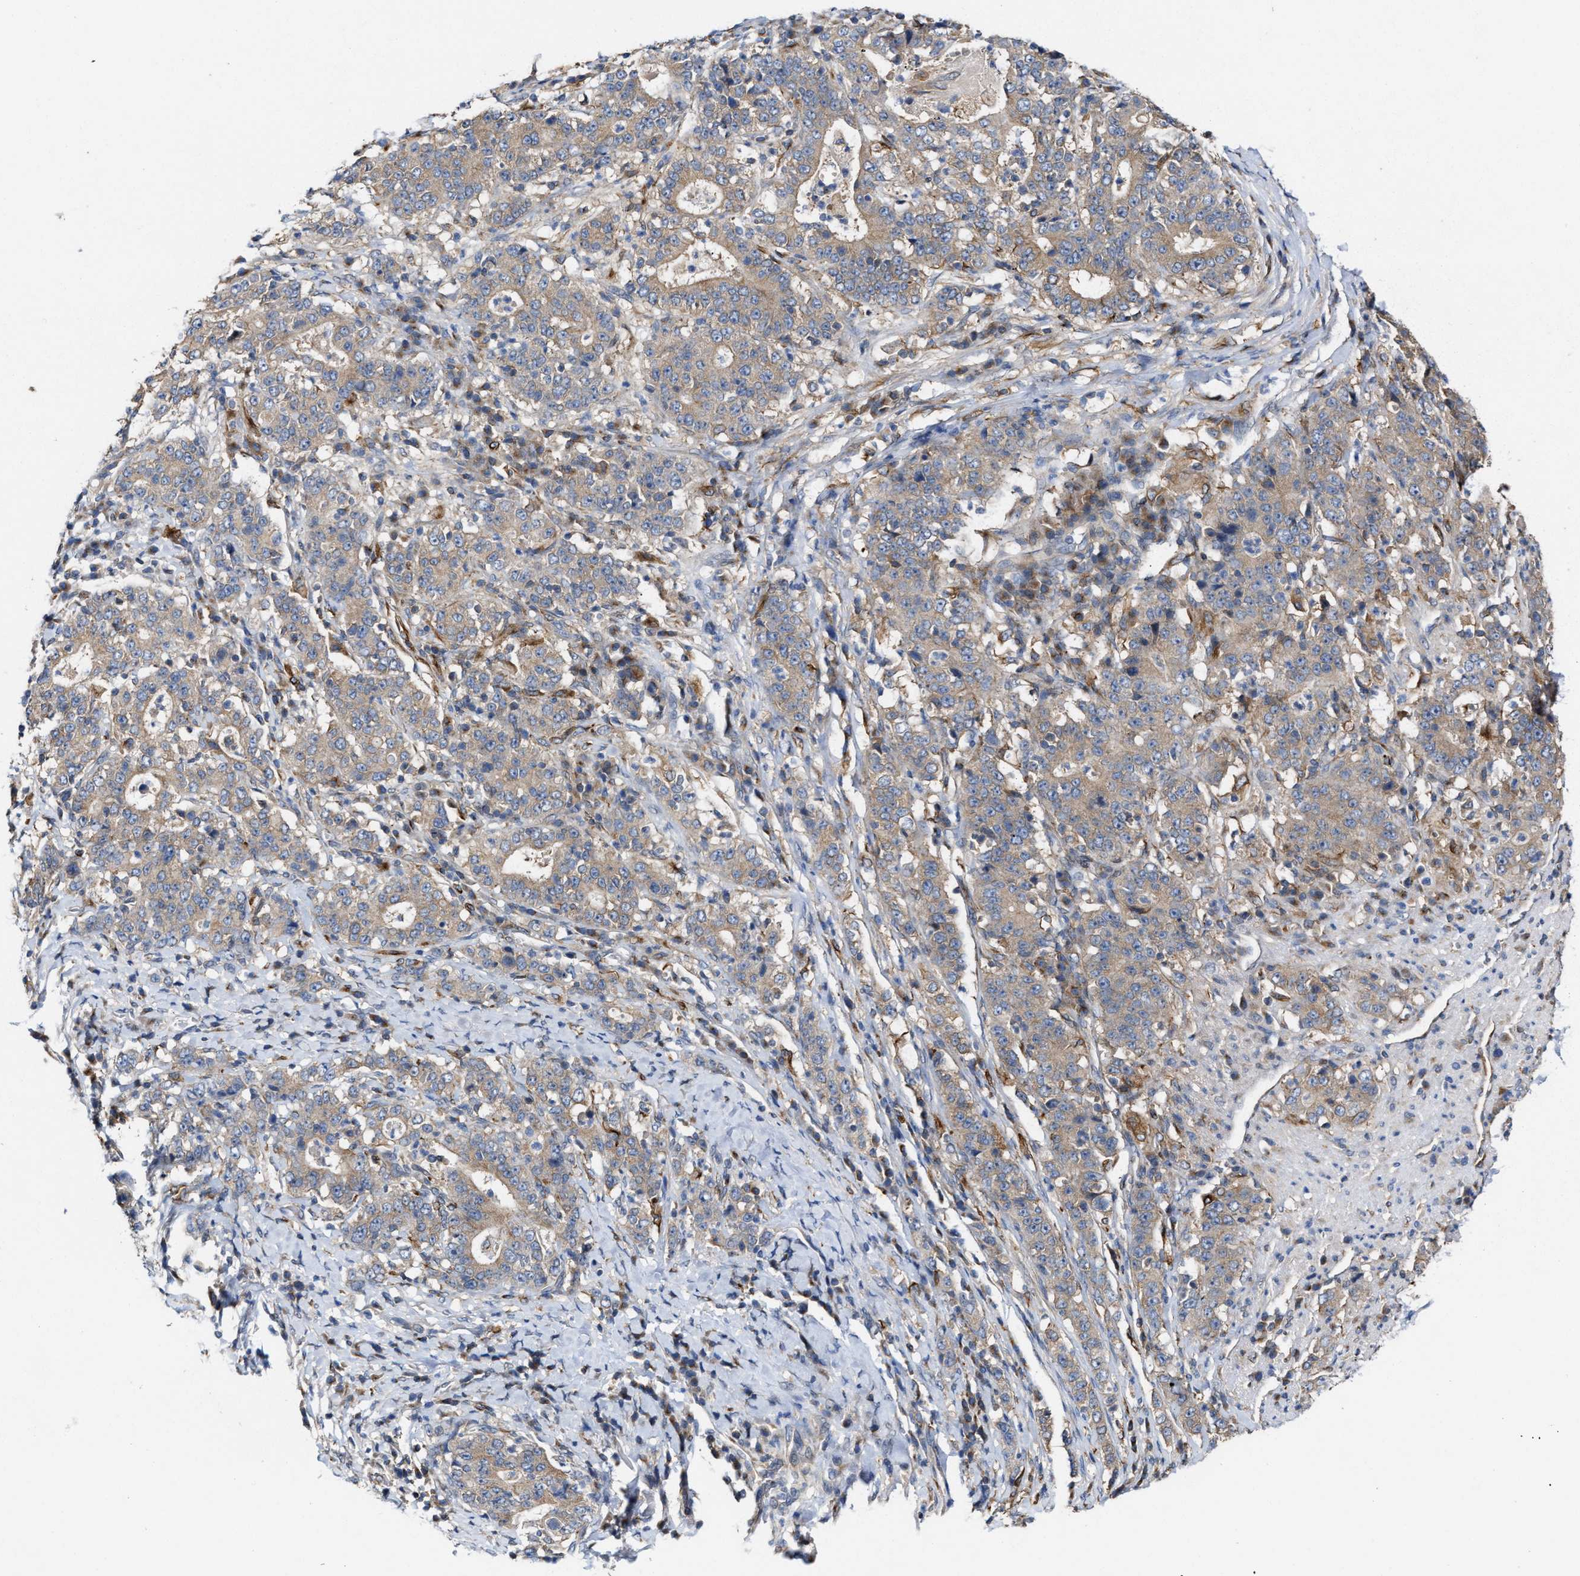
{"staining": {"intensity": "weak", "quantity": "25%-75%", "location": "cytoplasmic/membranous"}, "tissue": "stomach cancer", "cell_type": "Tumor cells", "image_type": "cancer", "snomed": [{"axis": "morphology", "description": "Normal tissue, NOS"}, {"axis": "morphology", "description": "Adenocarcinoma, NOS"}, {"axis": "topography", "description": "Stomach, upper"}, {"axis": "topography", "description": "Stomach"}], "caption": "Immunohistochemistry of human stomach adenocarcinoma shows low levels of weak cytoplasmic/membranous positivity in about 25%-75% of tumor cells.", "gene": "BBLN", "patient": {"sex": "male", "age": 59}}